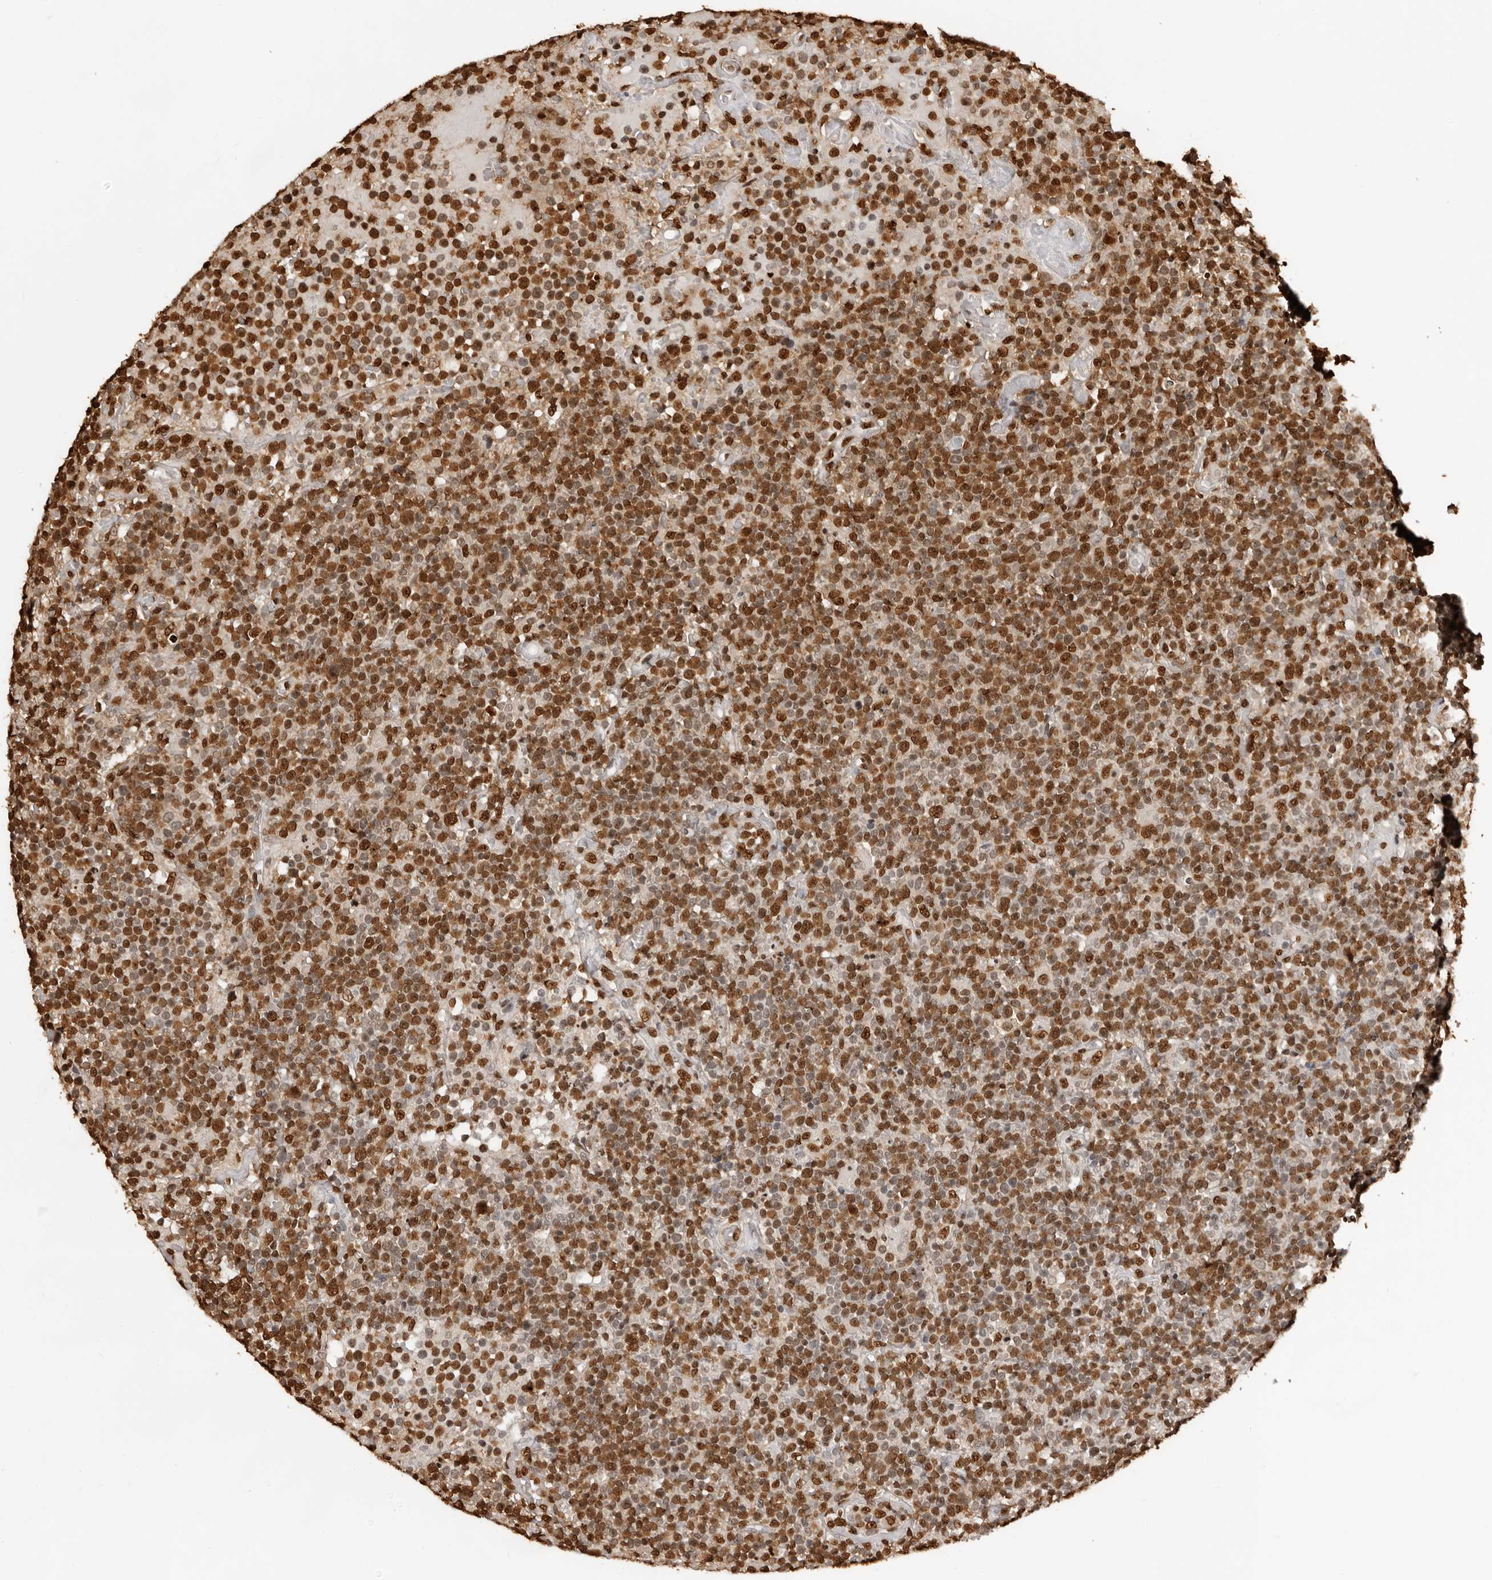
{"staining": {"intensity": "strong", "quantity": ">75%", "location": "nuclear"}, "tissue": "lymphoma", "cell_type": "Tumor cells", "image_type": "cancer", "snomed": [{"axis": "morphology", "description": "Malignant lymphoma, non-Hodgkin's type, High grade"}, {"axis": "topography", "description": "Lymph node"}], "caption": "The image displays immunohistochemical staining of malignant lymphoma, non-Hodgkin's type (high-grade). There is strong nuclear staining is appreciated in about >75% of tumor cells.", "gene": "ZFP91", "patient": {"sex": "male", "age": 61}}